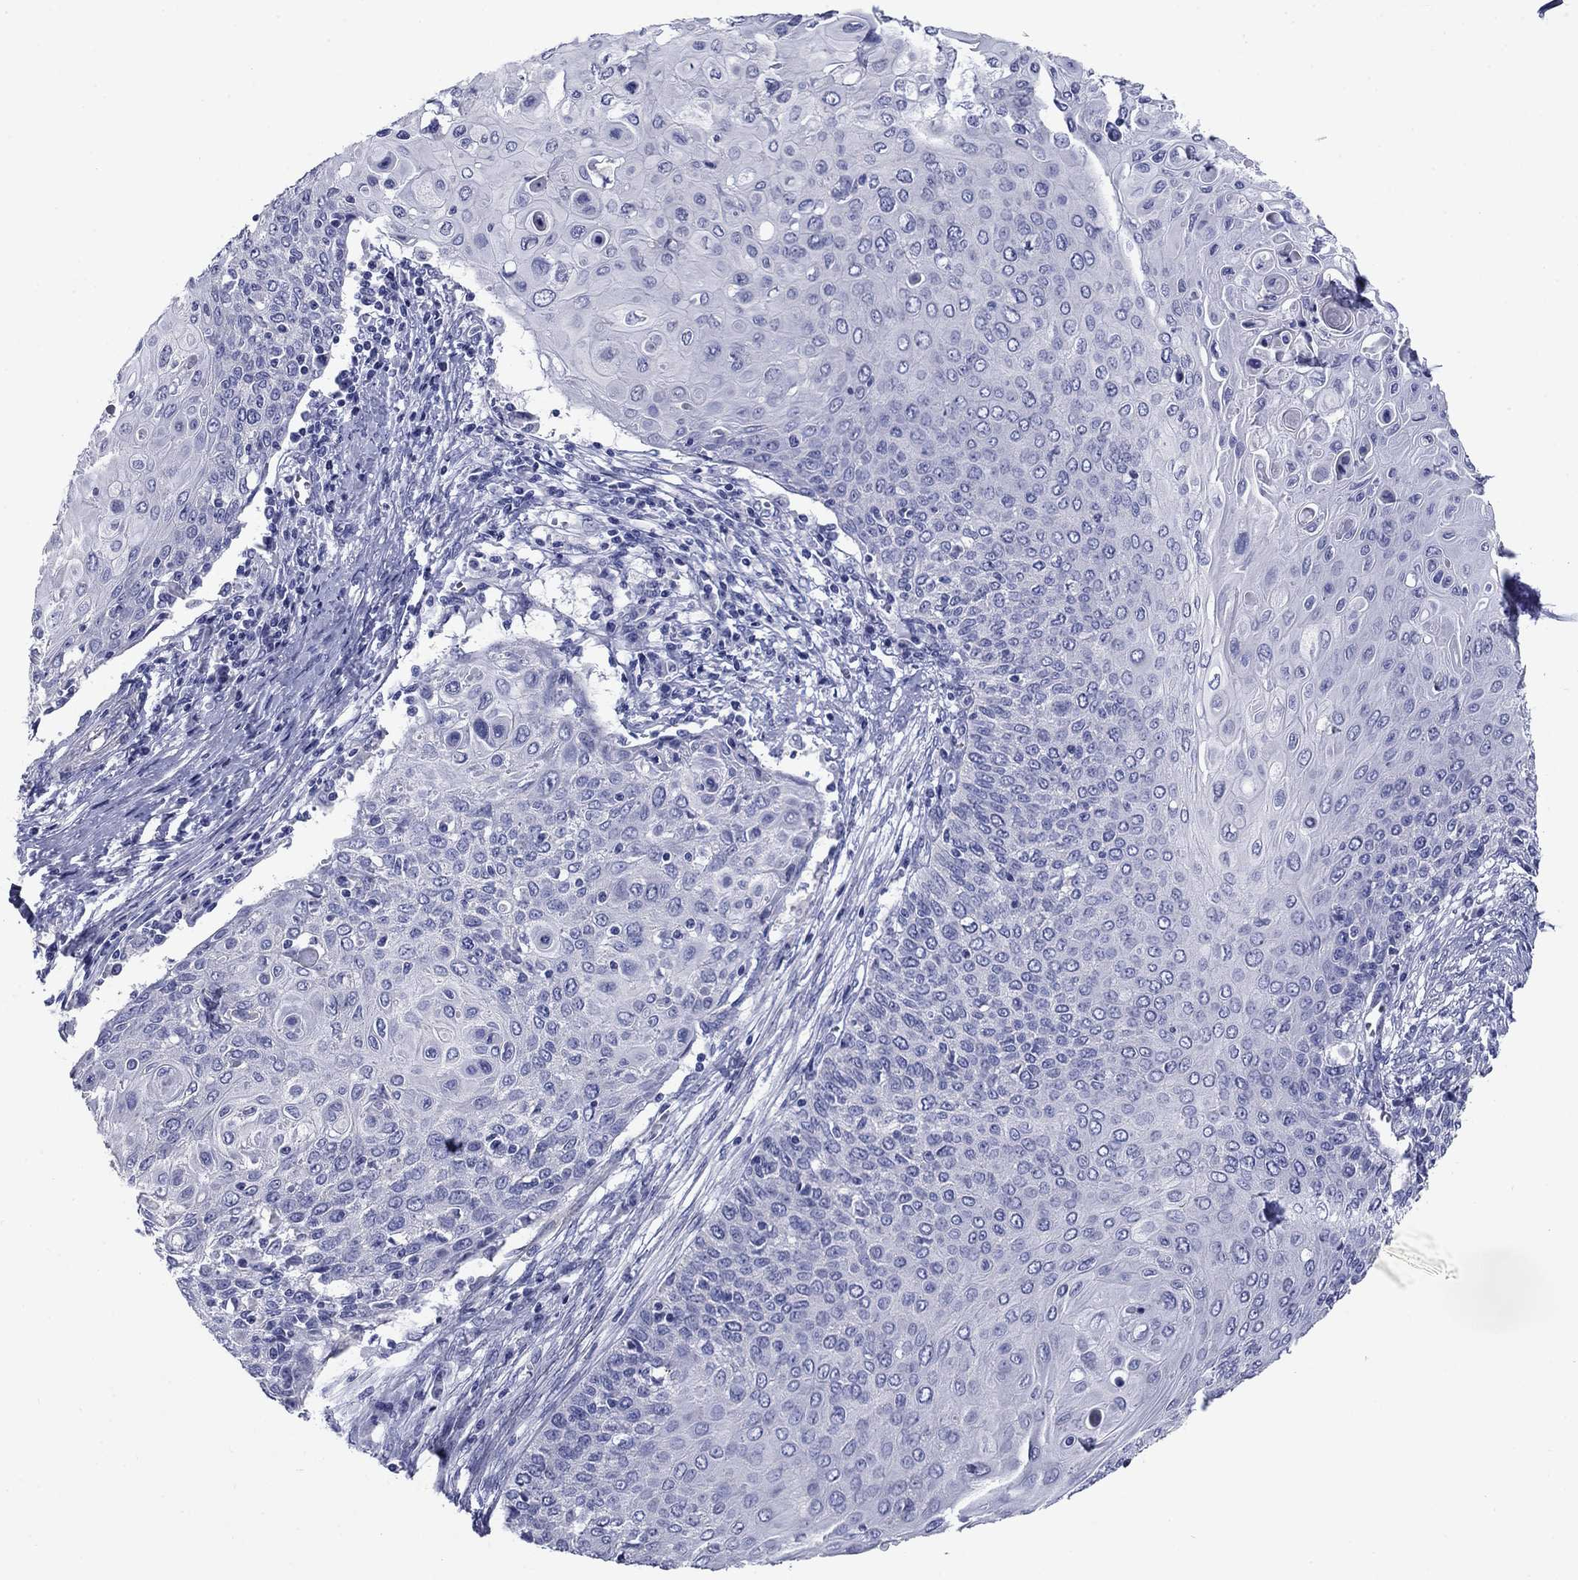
{"staining": {"intensity": "negative", "quantity": "none", "location": "none"}, "tissue": "cervical cancer", "cell_type": "Tumor cells", "image_type": "cancer", "snomed": [{"axis": "morphology", "description": "Squamous cell carcinoma, NOS"}, {"axis": "topography", "description": "Cervix"}], "caption": "Tumor cells show no significant protein positivity in cervical cancer. (Brightfield microscopy of DAB (3,3'-diaminobenzidine) immunohistochemistry (IHC) at high magnification).", "gene": "PRKCG", "patient": {"sex": "female", "age": 39}}